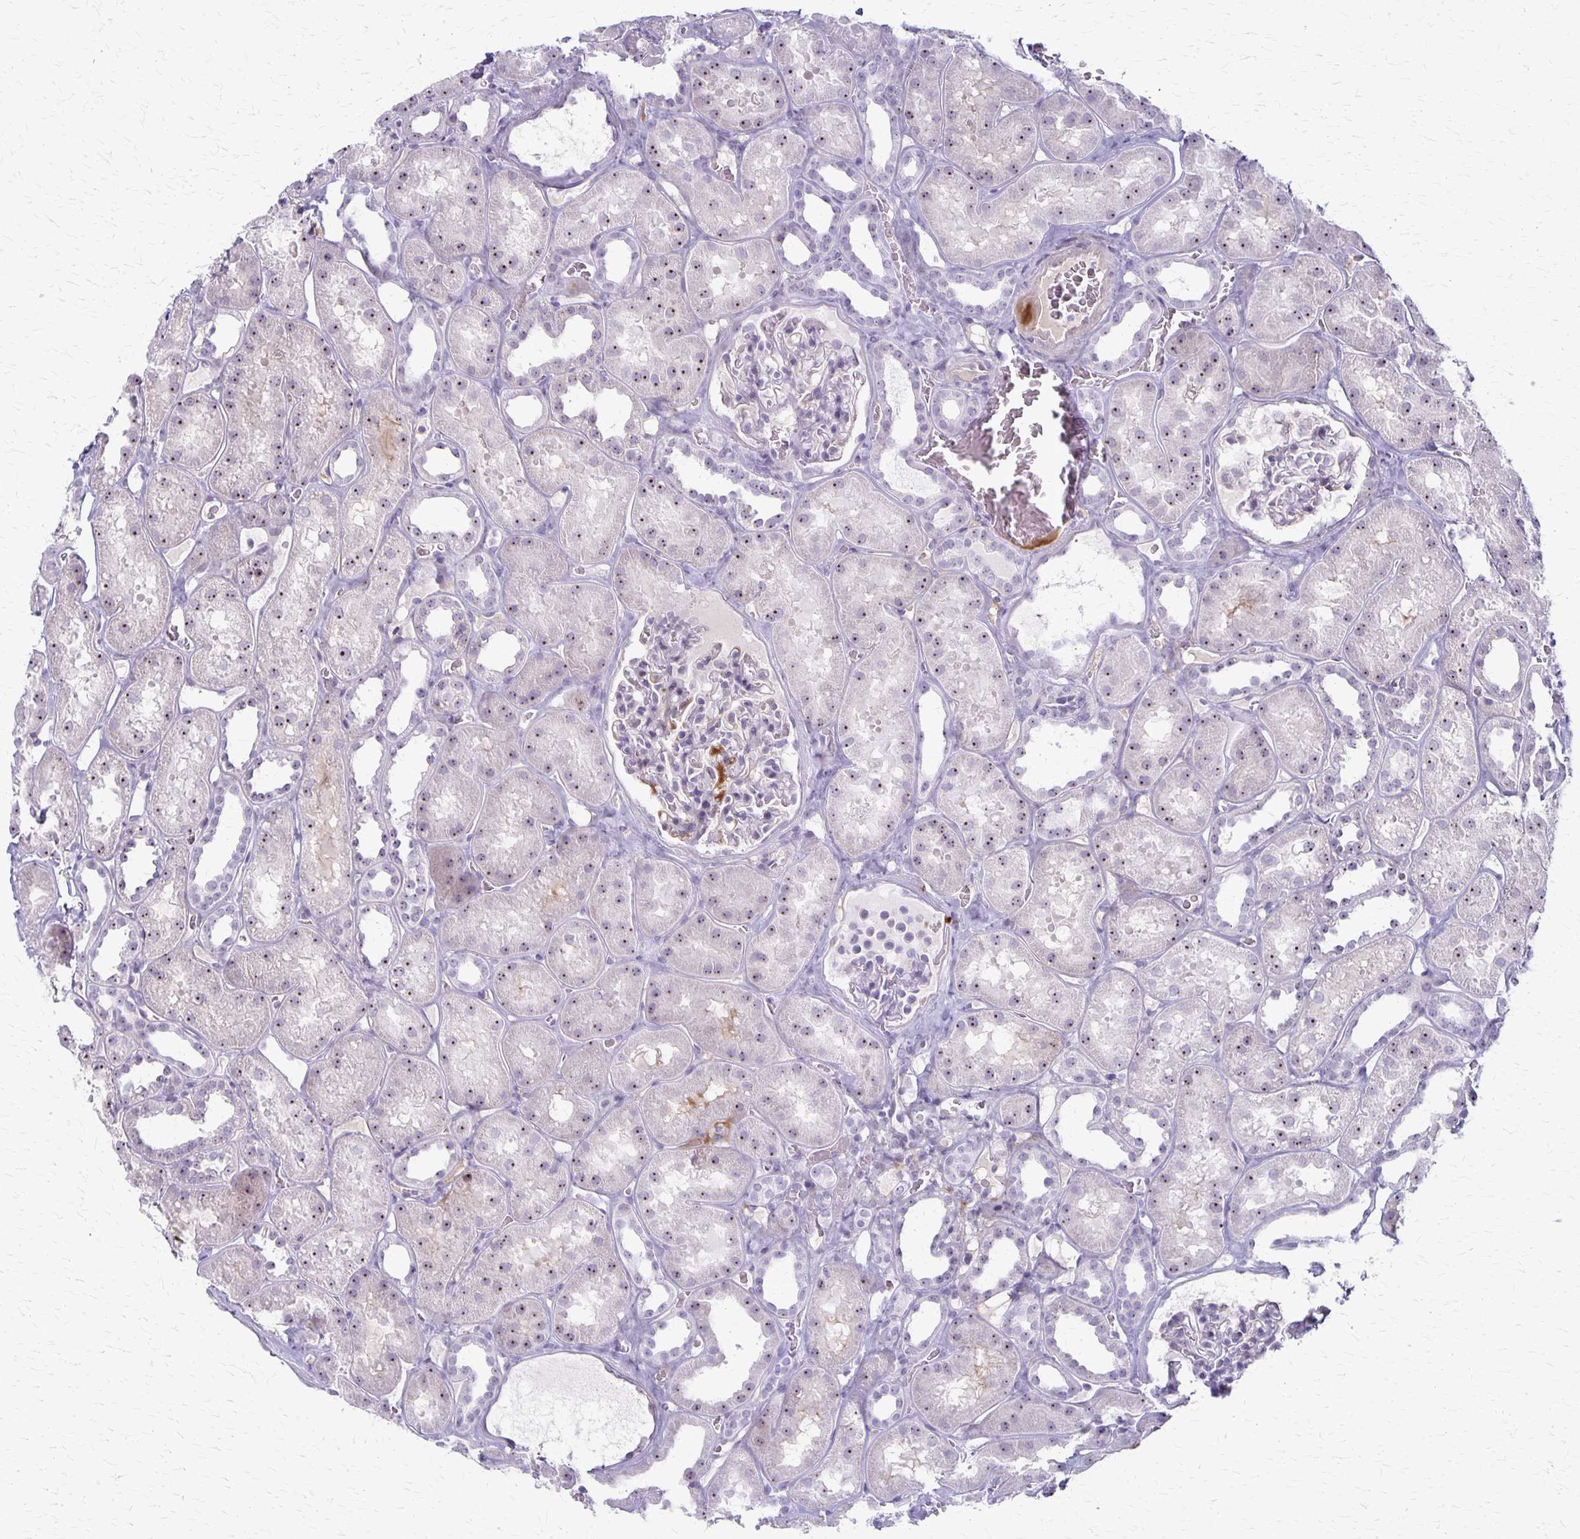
{"staining": {"intensity": "negative", "quantity": "none", "location": "none"}, "tissue": "kidney", "cell_type": "Cells in glomeruli", "image_type": "normal", "snomed": [{"axis": "morphology", "description": "Normal tissue, NOS"}, {"axis": "topography", "description": "Kidney"}], "caption": "Cells in glomeruli show no significant protein positivity in benign kidney.", "gene": "DLK2", "patient": {"sex": "female", "age": 41}}